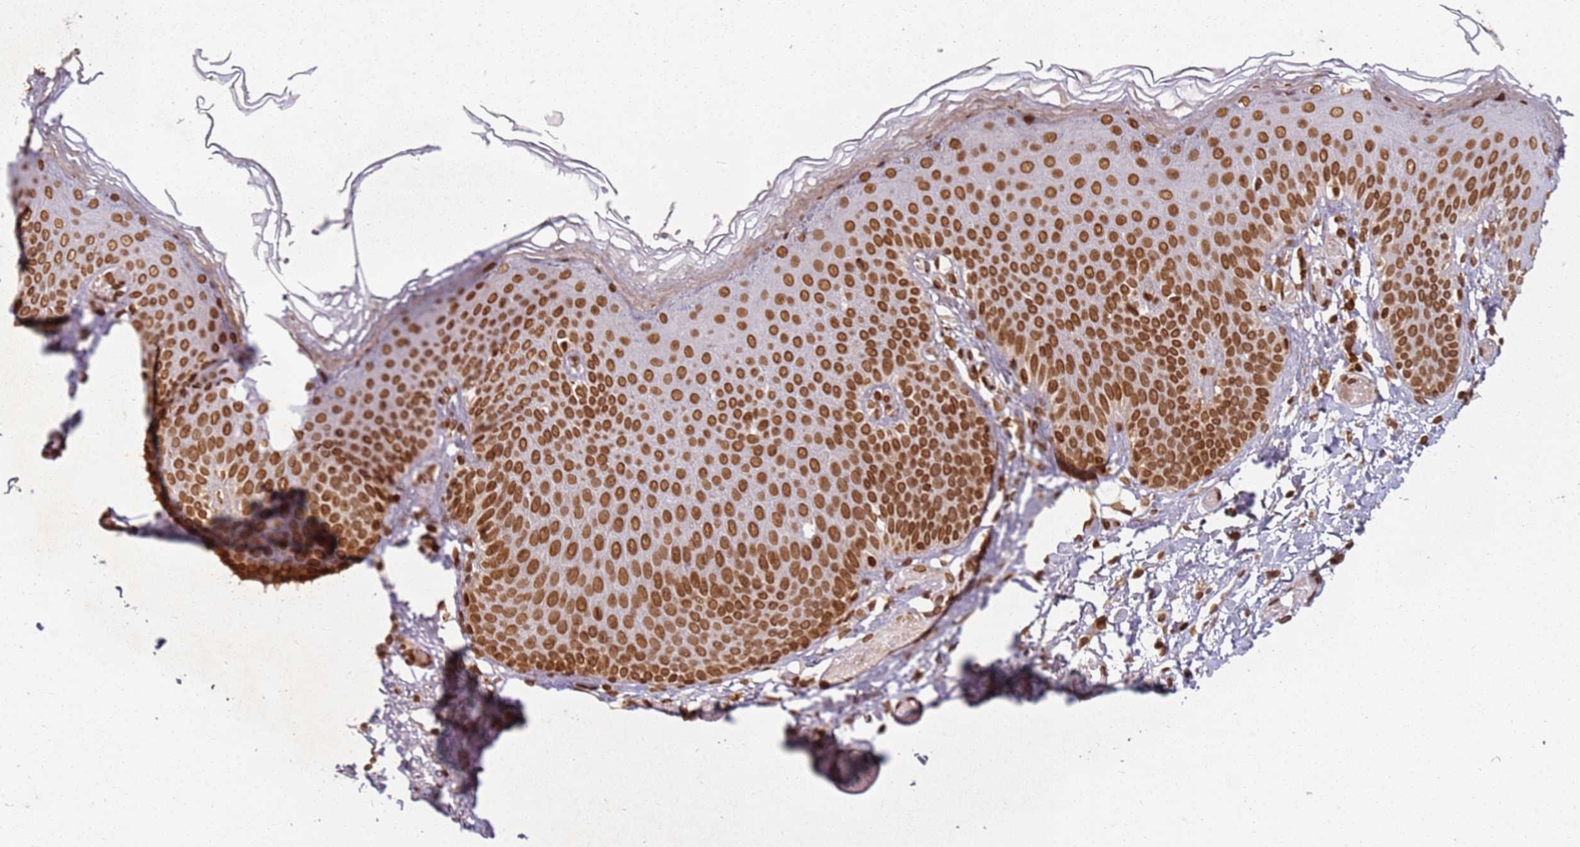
{"staining": {"intensity": "strong", "quantity": ">75%", "location": "nuclear"}, "tissue": "skin", "cell_type": "Epidermal cells", "image_type": "normal", "snomed": [{"axis": "morphology", "description": "Normal tissue, NOS"}, {"axis": "topography", "description": "Anal"}], "caption": "Skin stained with a protein marker shows strong staining in epidermal cells.", "gene": "TENT4A", "patient": {"sex": "female", "age": 40}}